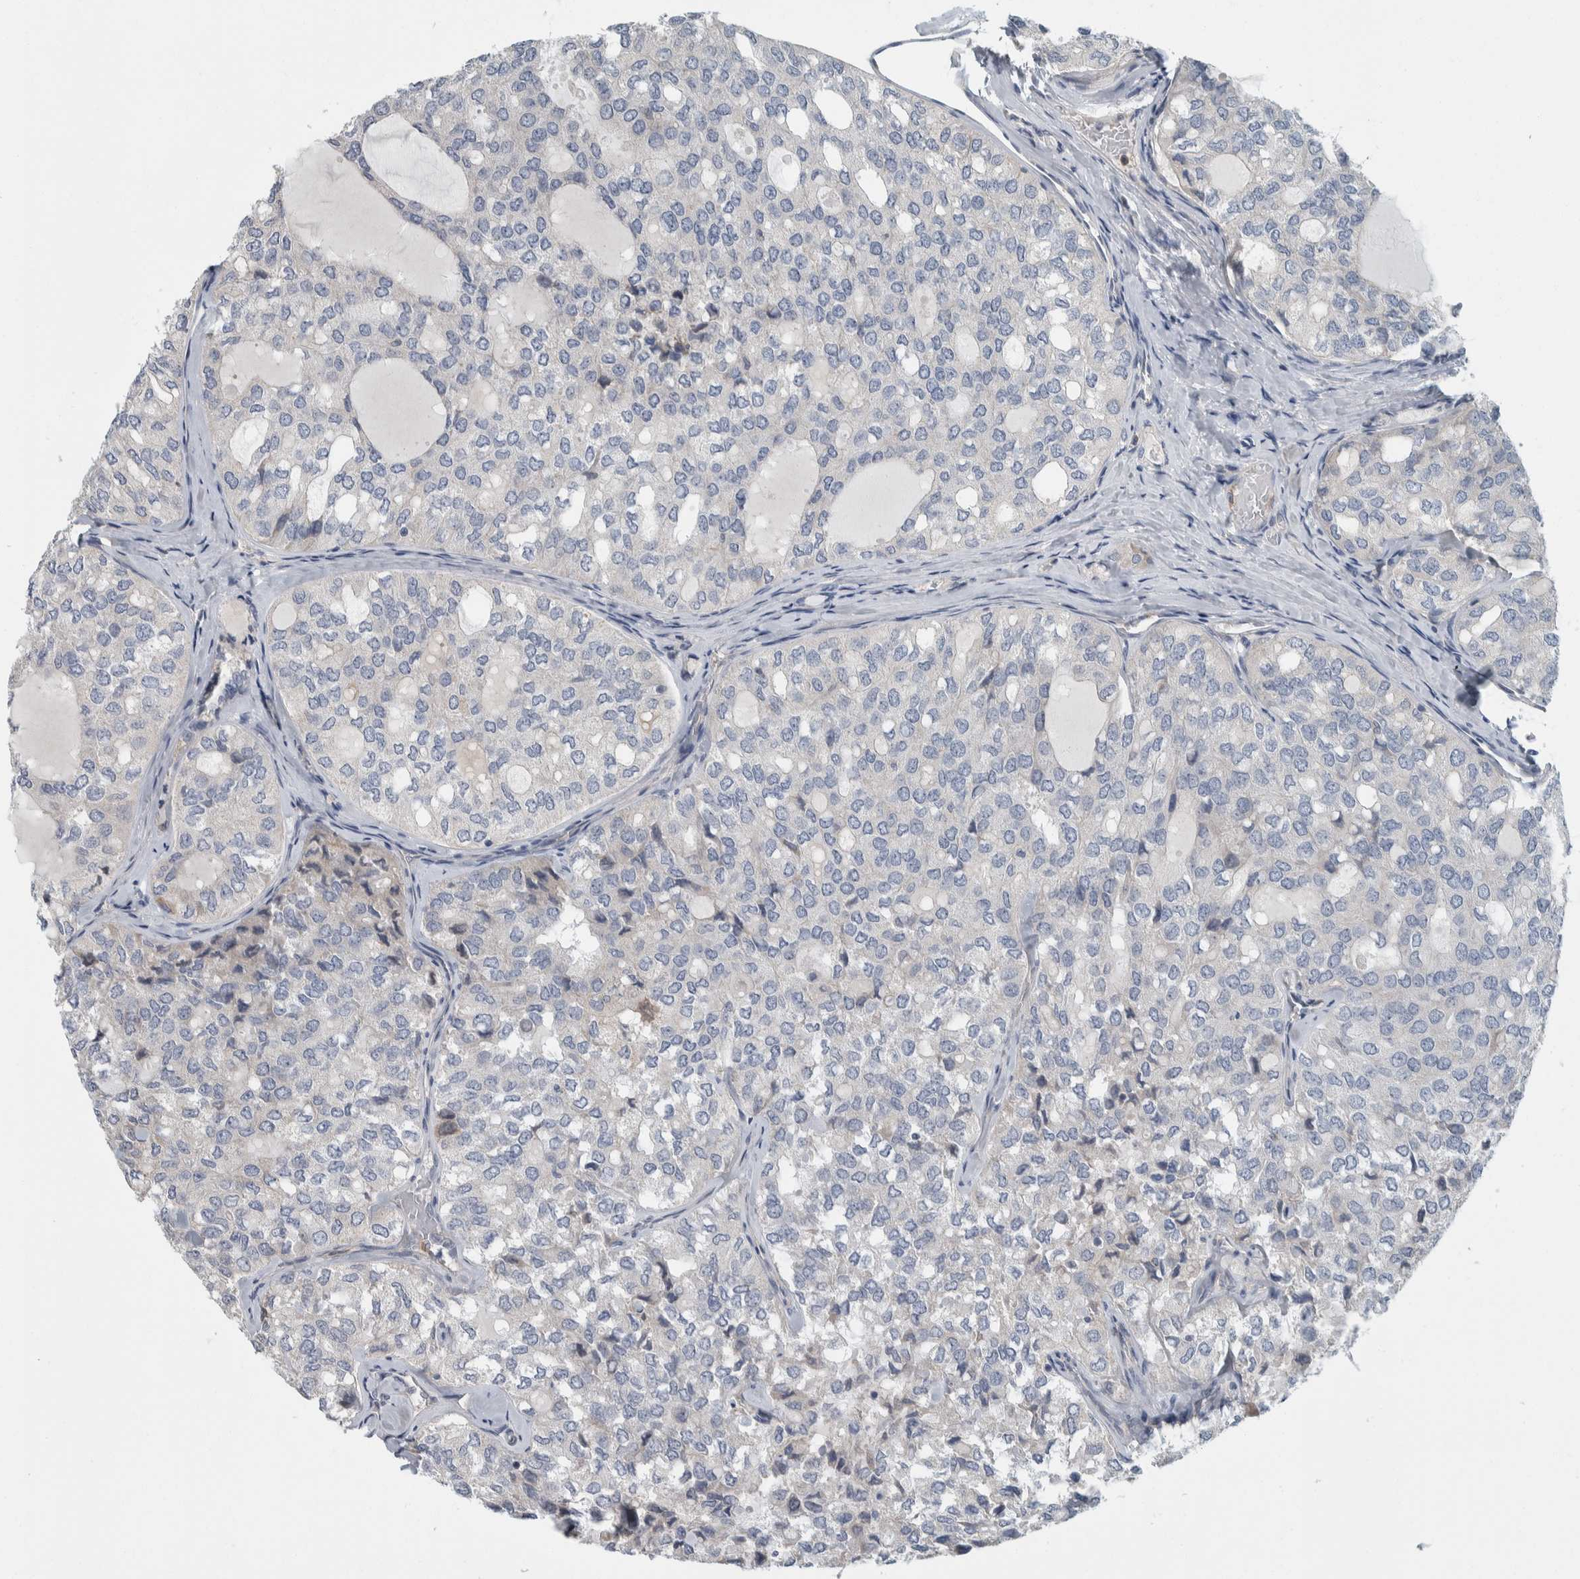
{"staining": {"intensity": "negative", "quantity": "none", "location": "none"}, "tissue": "thyroid cancer", "cell_type": "Tumor cells", "image_type": "cancer", "snomed": [{"axis": "morphology", "description": "Follicular adenoma carcinoma, NOS"}, {"axis": "topography", "description": "Thyroid gland"}], "caption": "A high-resolution photomicrograph shows immunohistochemistry staining of follicular adenoma carcinoma (thyroid), which reveals no significant positivity in tumor cells.", "gene": "KCNJ3", "patient": {"sex": "male", "age": 75}}